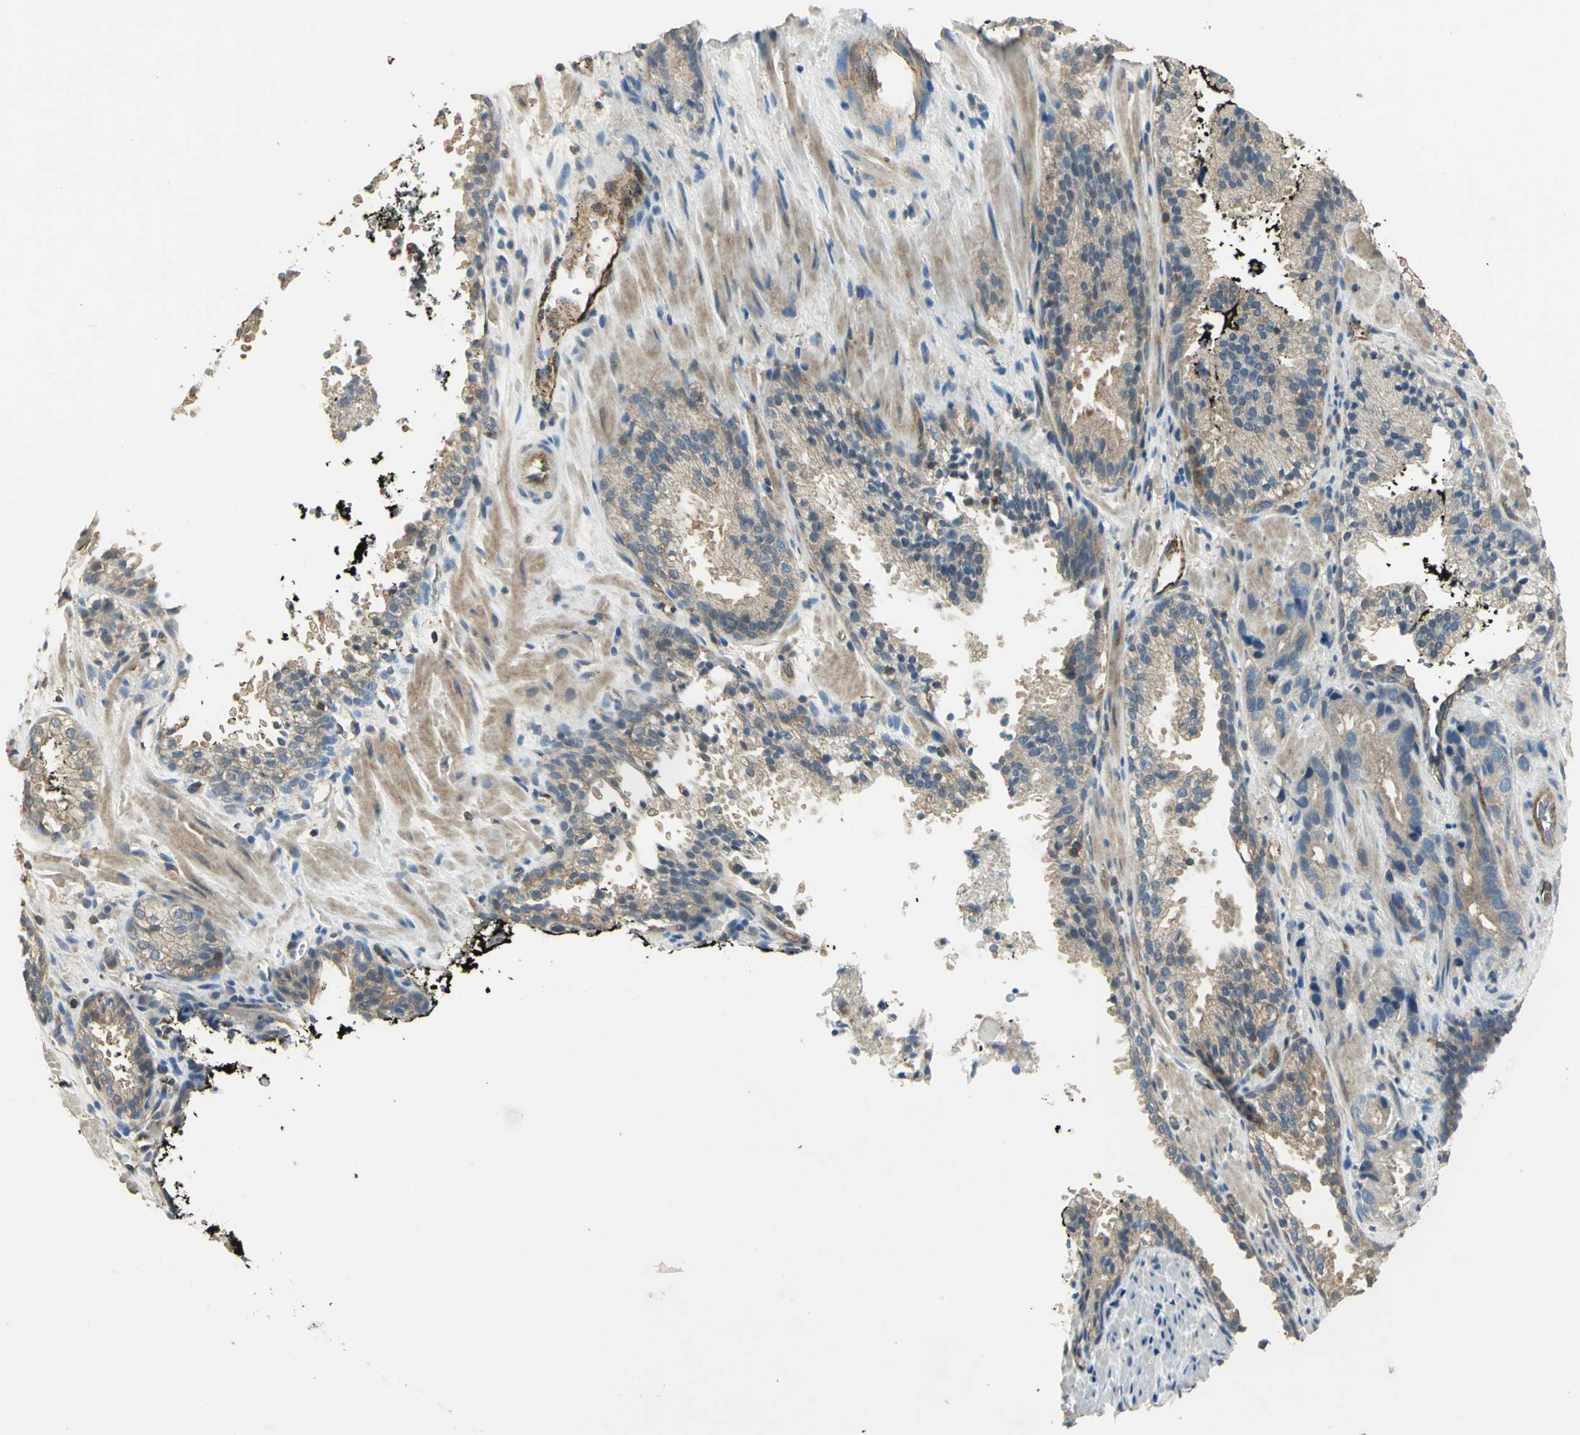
{"staining": {"intensity": "weak", "quantity": ">75%", "location": "cytoplasmic/membranous"}, "tissue": "prostate cancer", "cell_type": "Tumor cells", "image_type": "cancer", "snomed": [{"axis": "morphology", "description": "Adenocarcinoma, High grade"}, {"axis": "topography", "description": "Prostate"}], "caption": "A photomicrograph showing weak cytoplasmic/membranous staining in about >75% of tumor cells in adenocarcinoma (high-grade) (prostate), as visualized by brown immunohistochemical staining.", "gene": "RAPGEF1", "patient": {"sex": "male", "age": 58}}